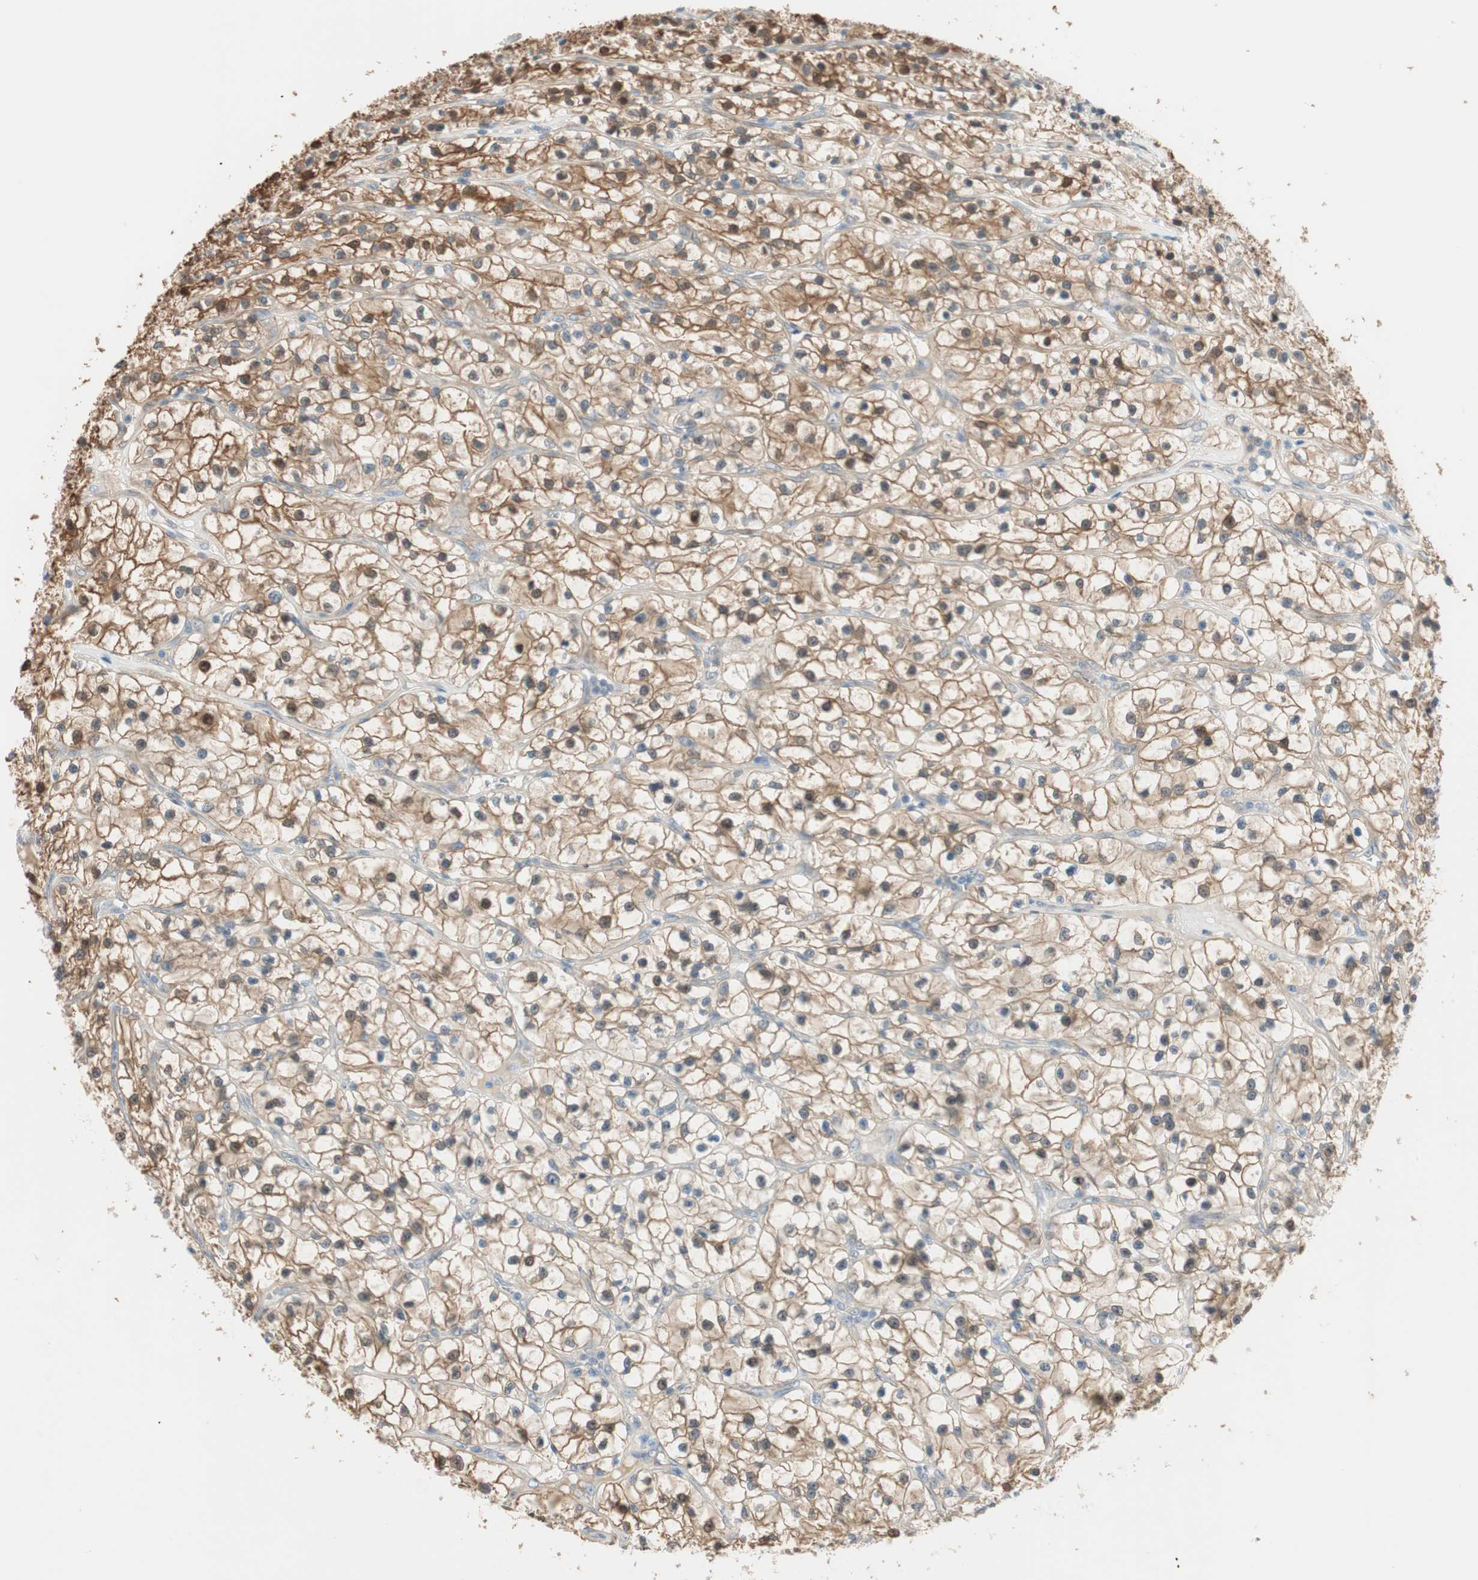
{"staining": {"intensity": "moderate", "quantity": ">75%", "location": "cytoplasmic/membranous,nuclear"}, "tissue": "renal cancer", "cell_type": "Tumor cells", "image_type": "cancer", "snomed": [{"axis": "morphology", "description": "Adenocarcinoma, NOS"}, {"axis": "topography", "description": "Kidney"}], "caption": "Human adenocarcinoma (renal) stained for a protein (brown) exhibits moderate cytoplasmic/membranous and nuclear positive staining in approximately >75% of tumor cells.", "gene": "CDK3", "patient": {"sex": "female", "age": 57}}